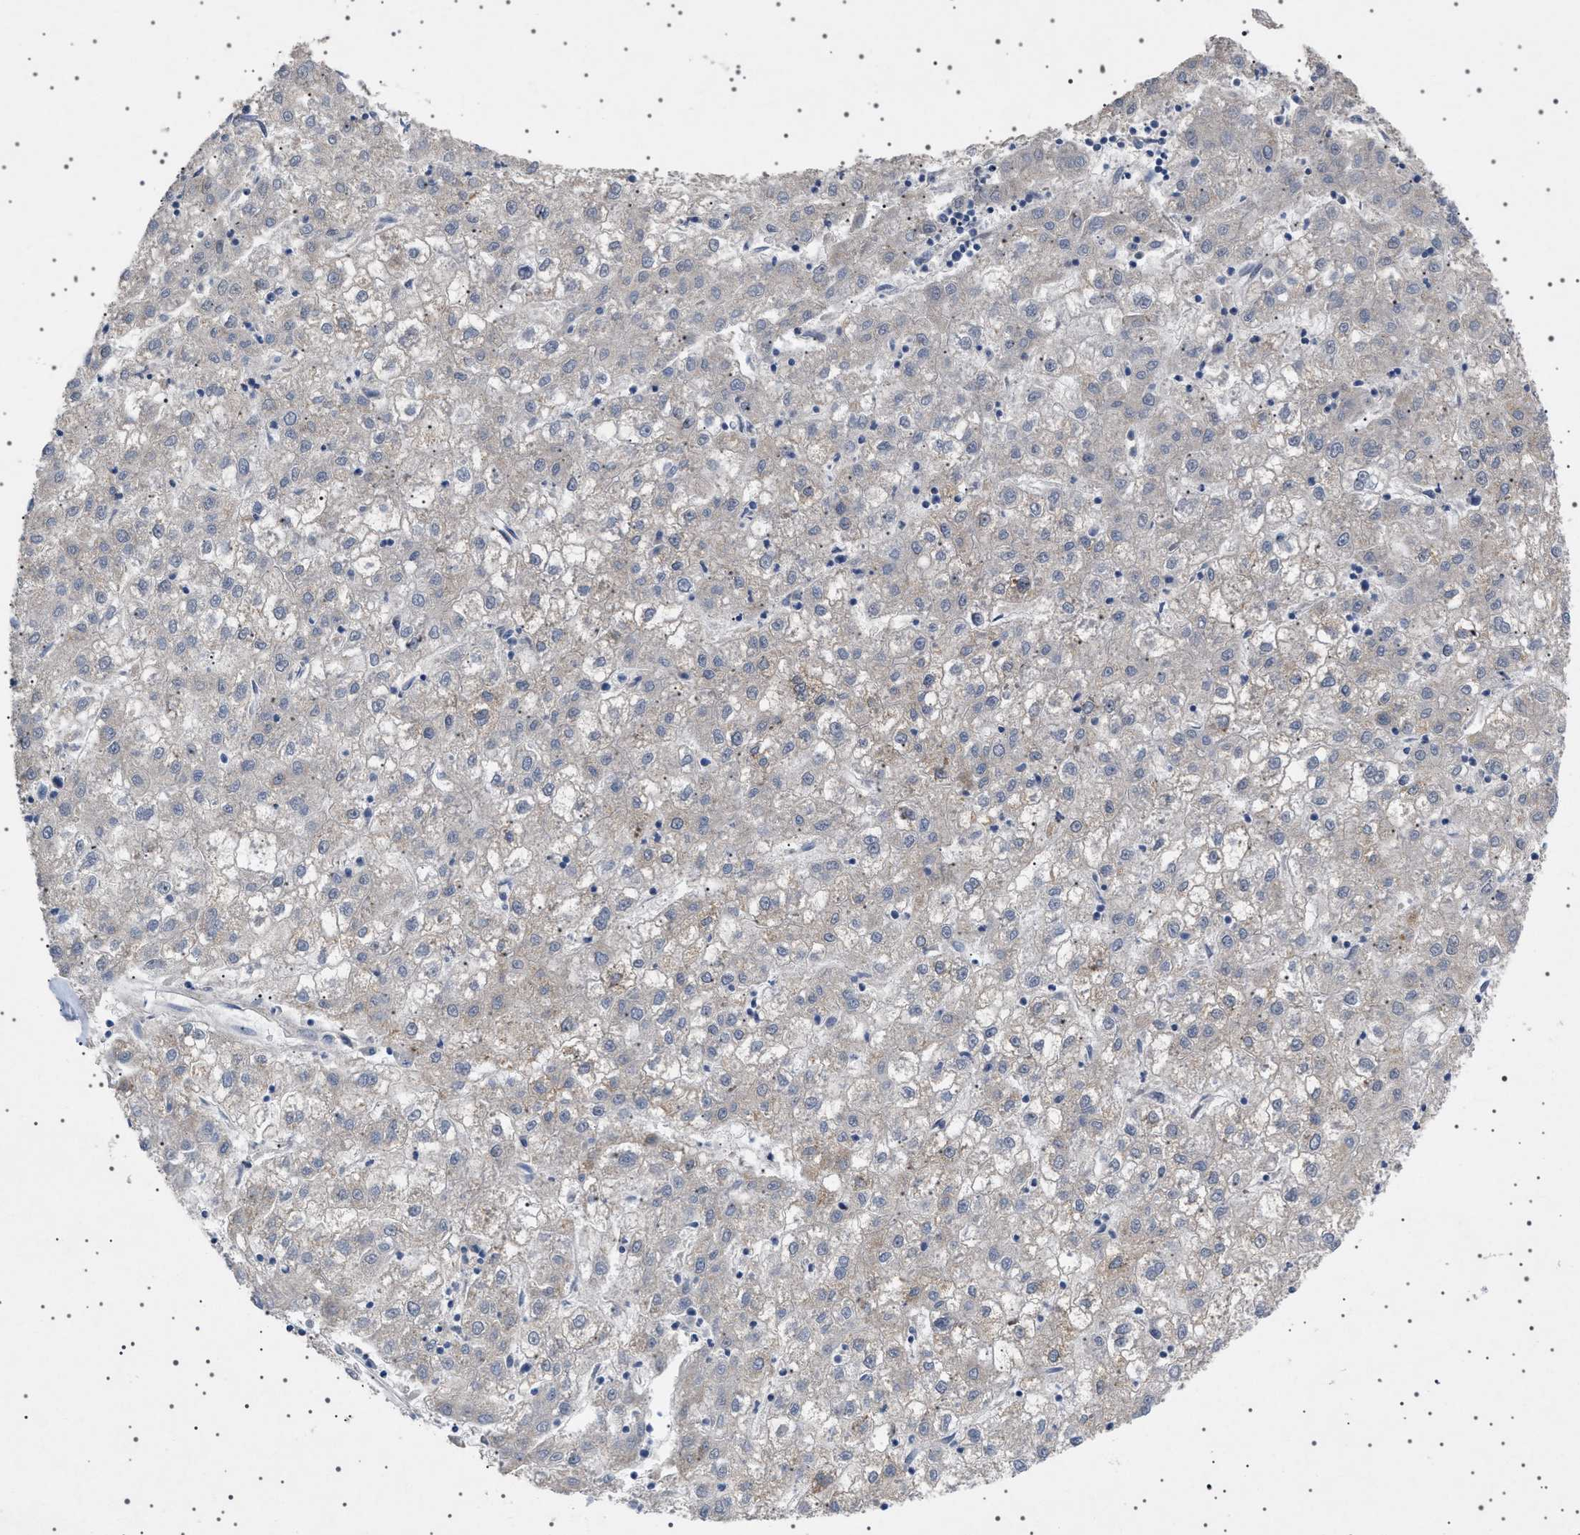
{"staining": {"intensity": "weak", "quantity": "<25%", "location": "cytoplasmic/membranous"}, "tissue": "liver cancer", "cell_type": "Tumor cells", "image_type": "cancer", "snomed": [{"axis": "morphology", "description": "Carcinoma, Hepatocellular, NOS"}, {"axis": "topography", "description": "Liver"}], "caption": "A histopathology image of human hepatocellular carcinoma (liver) is negative for staining in tumor cells. The staining was performed using DAB (3,3'-diaminobenzidine) to visualize the protein expression in brown, while the nuclei were stained in blue with hematoxylin (Magnification: 20x).", "gene": "HTR1A", "patient": {"sex": "male", "age": 72}}